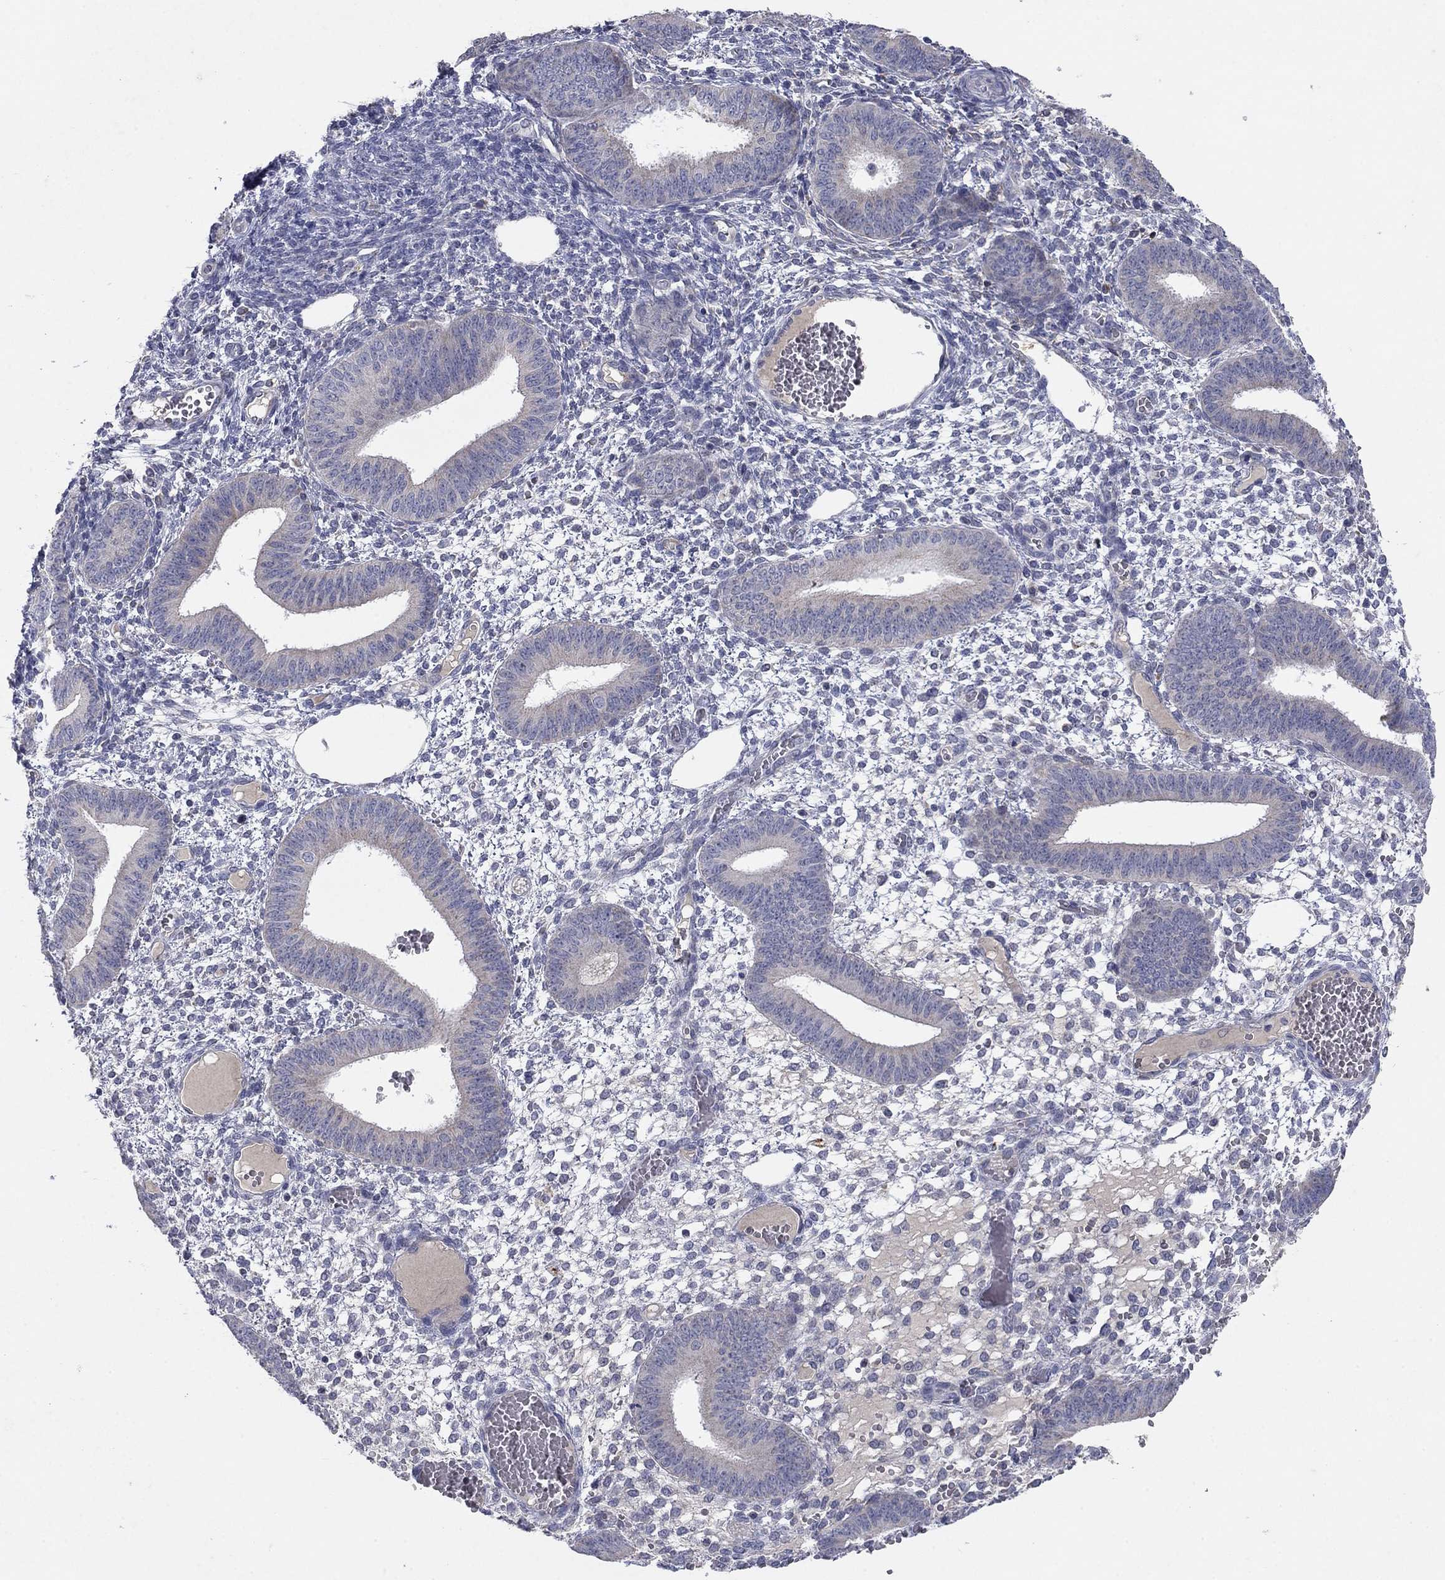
{"staining": {"intensity": "negative", "quantity": "none", "location": "none"}, "tissue": "endometrium", "cell_type": "Cells in endometrial stroma", "image_type": "normal", "snomed": [{"axis": "morphology", "description": "Normal tissue, NOS"}, {"axis": "topography", "description": "Endometrium"}], "caption": "Immunohistochemical staining of normal endometrium shows no significant positivity in cells in endometrial stroma. (DAB immunohistochemistry (IHC) visualized using brightfield microscopy, high magnification).", "gene": "PTGDS", "patient": {"sex": "female", "age": 42}}